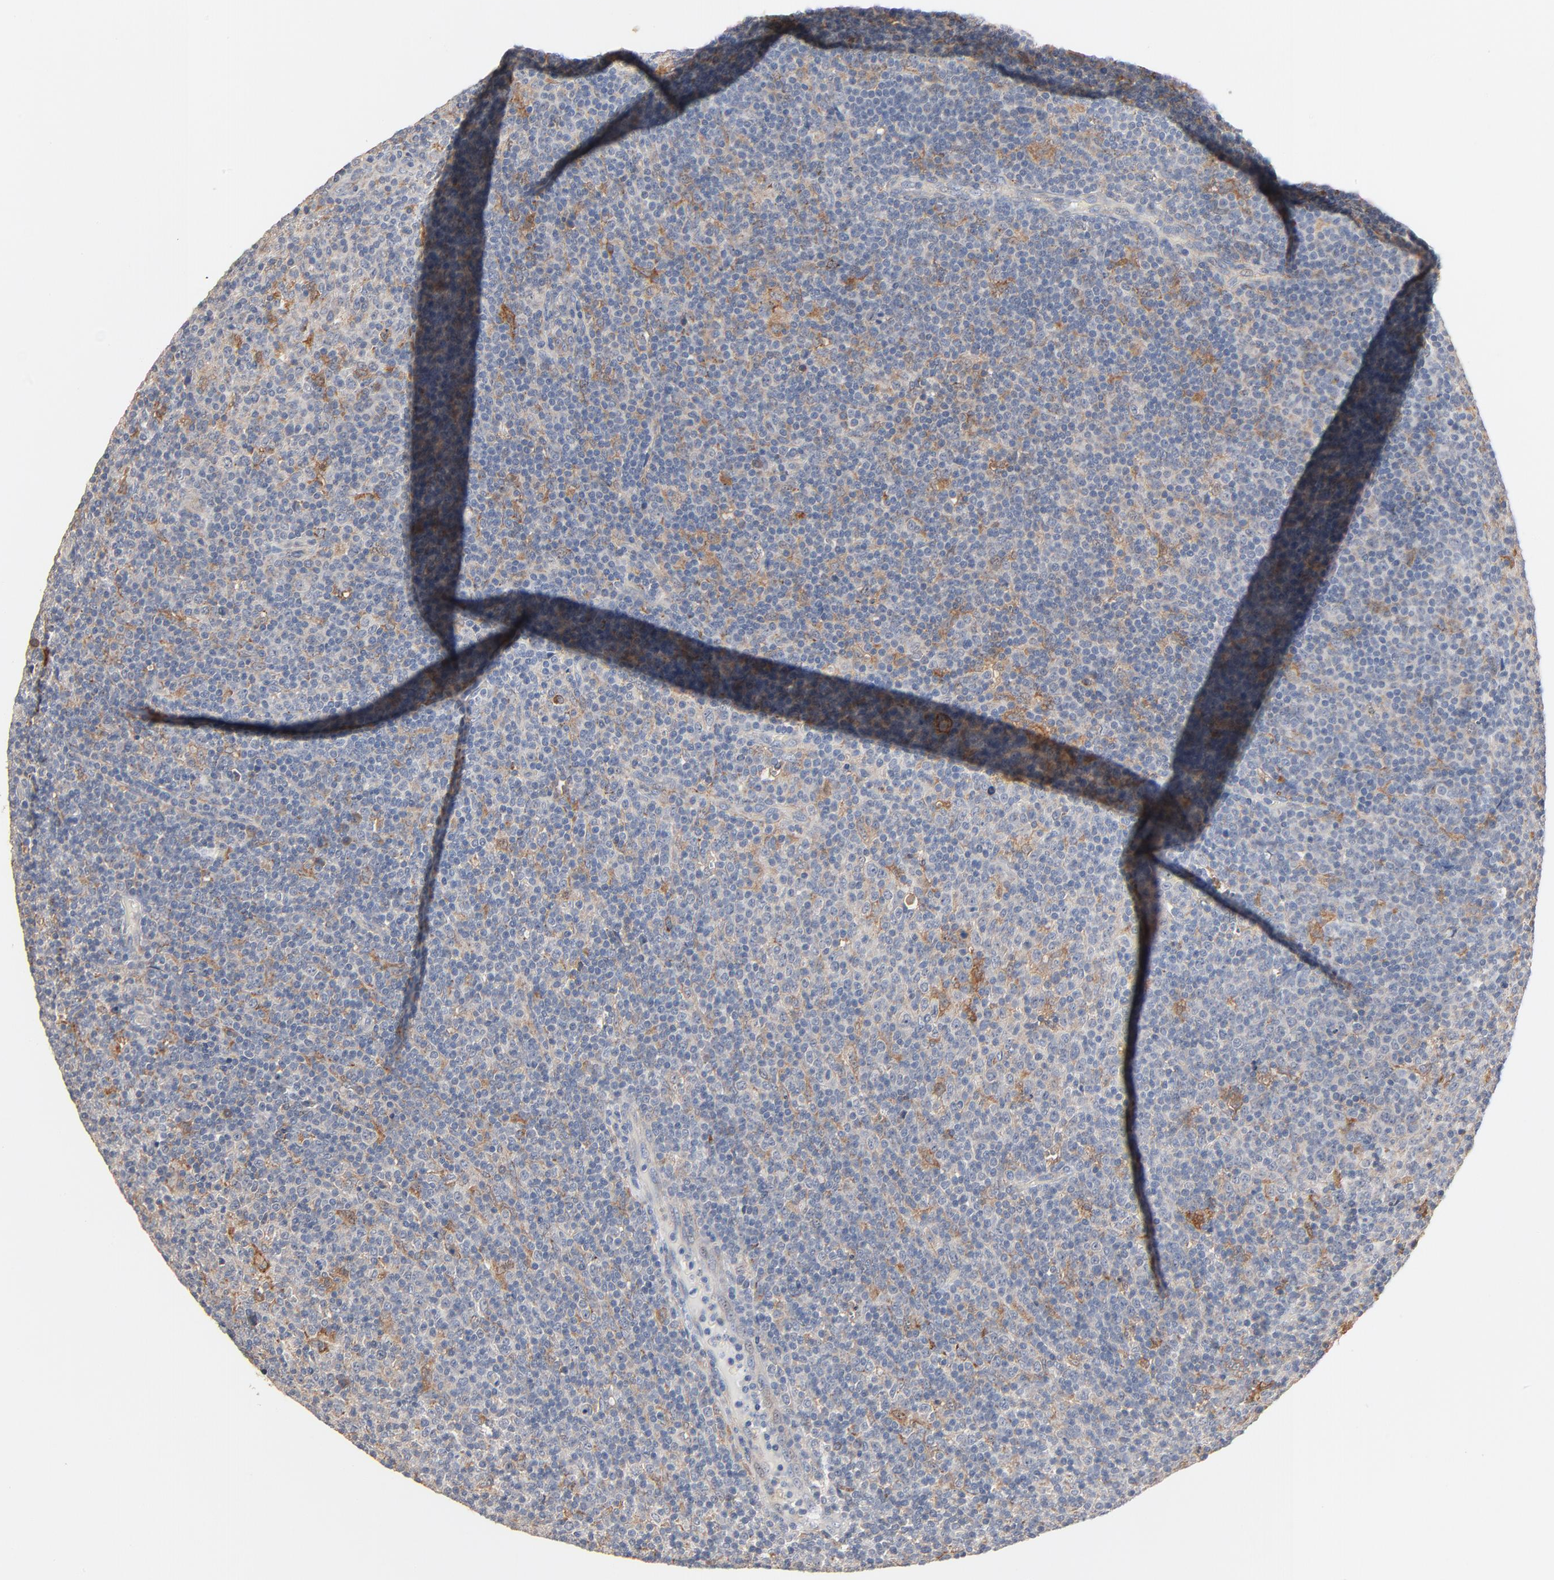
{"staining": {"intensity": "weak", "quantity": "<25%", "location": "cytoplasmic/membranous"}, "tissue": "lymphoma", "cell_type": "Tumor cells", "image_type": "cancer", "snomed": [{"axis": "morphology", "description": "Malignant lymphoma, non-Hodgkin's type, Low grade"}, {"axis": "topography", "description": "Lymph node"}], "caption": "There is no significant positivity in tumor cells of lymphoma.", "gene": "ZDHHC8", "patient": {"sex": "male", "age": 70}}